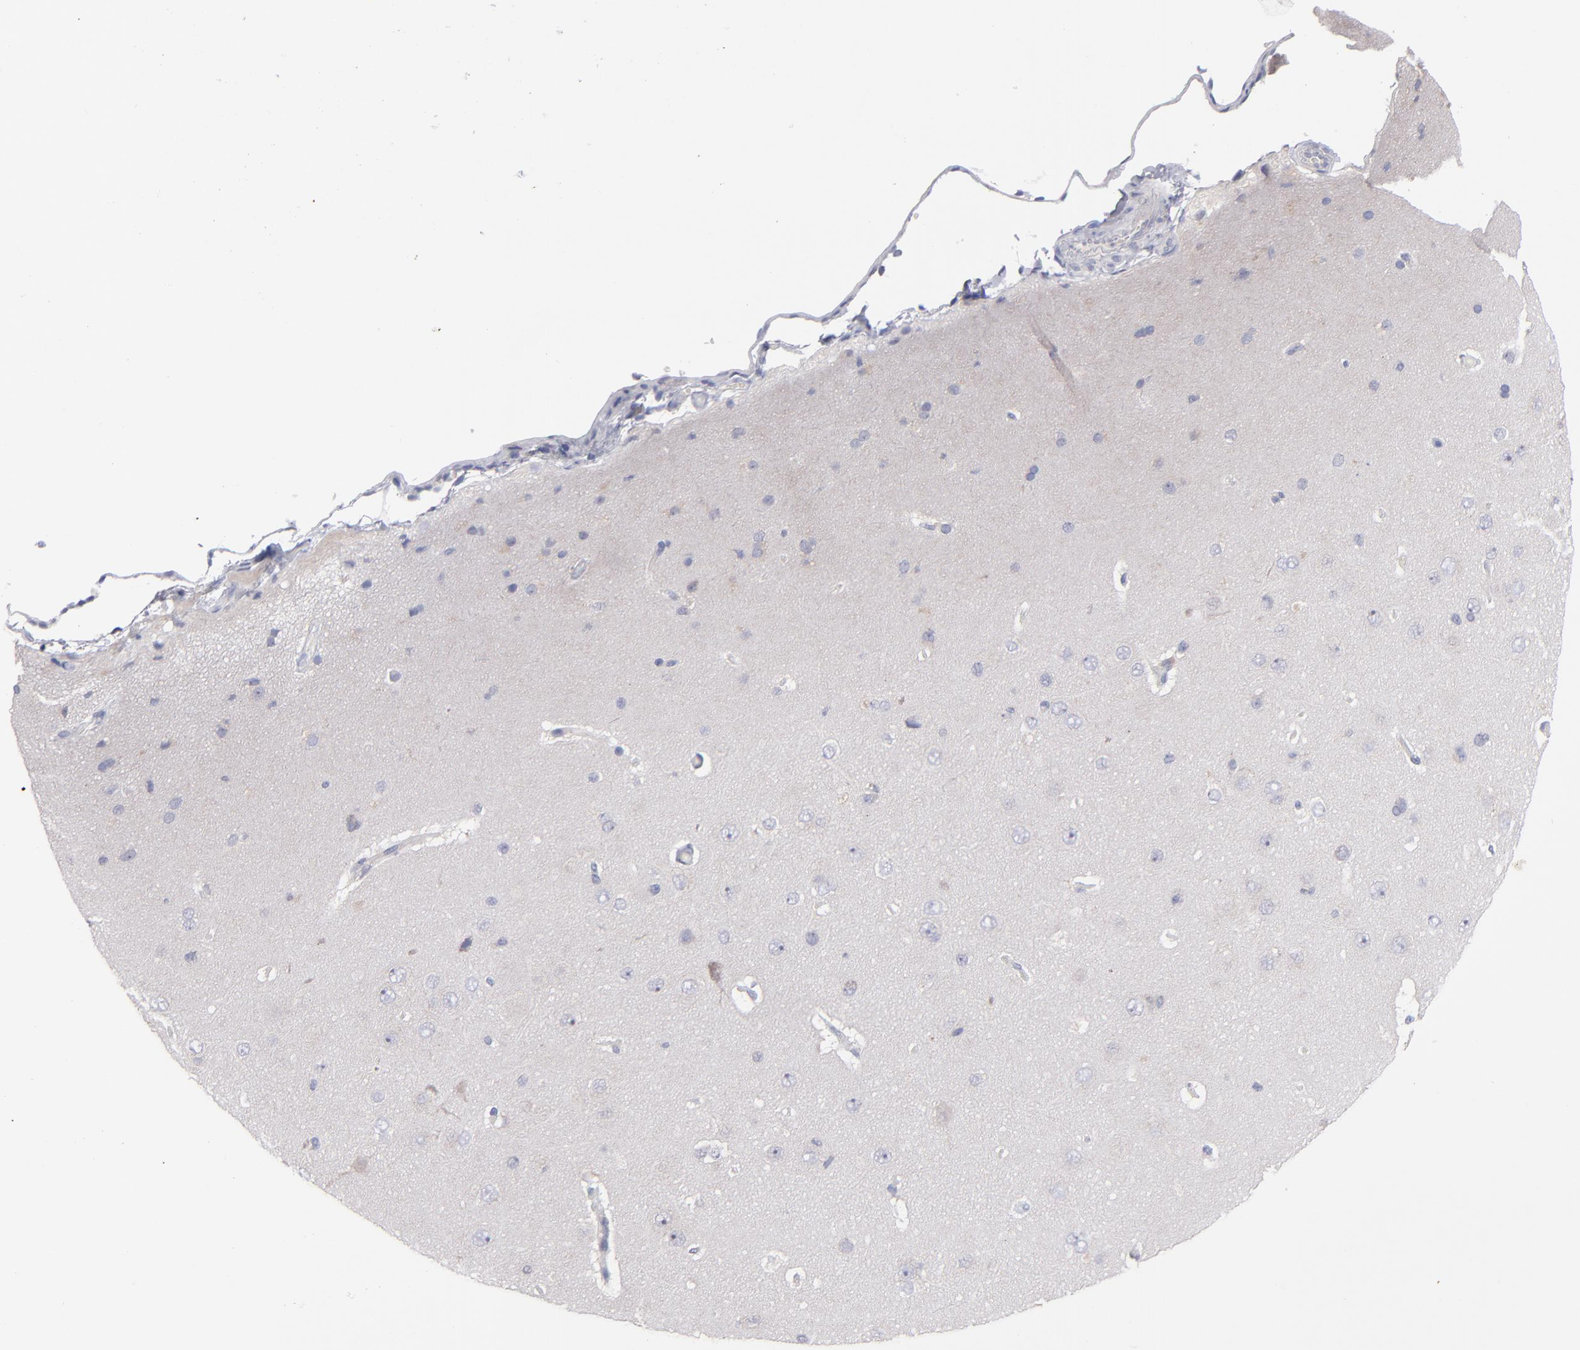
{"staining": {"intensity": "negative", "quantity": "none", "location": "none"}, "tissue": "cerebral cortex", "cell_type": "Endothelial cells", "image_type": "normal", "snomed": [{"axis": "morphology", "description": "Normal tissue, NOS"}, {"axis": "topography", "description": "Cerebral cortex"}], "caption": "The photomicrograph shows no staining of endothelial cells in unremarkable cerebral cortex.", "gene": "HCCS", "patient": {"sex": "female", "age": 45}}